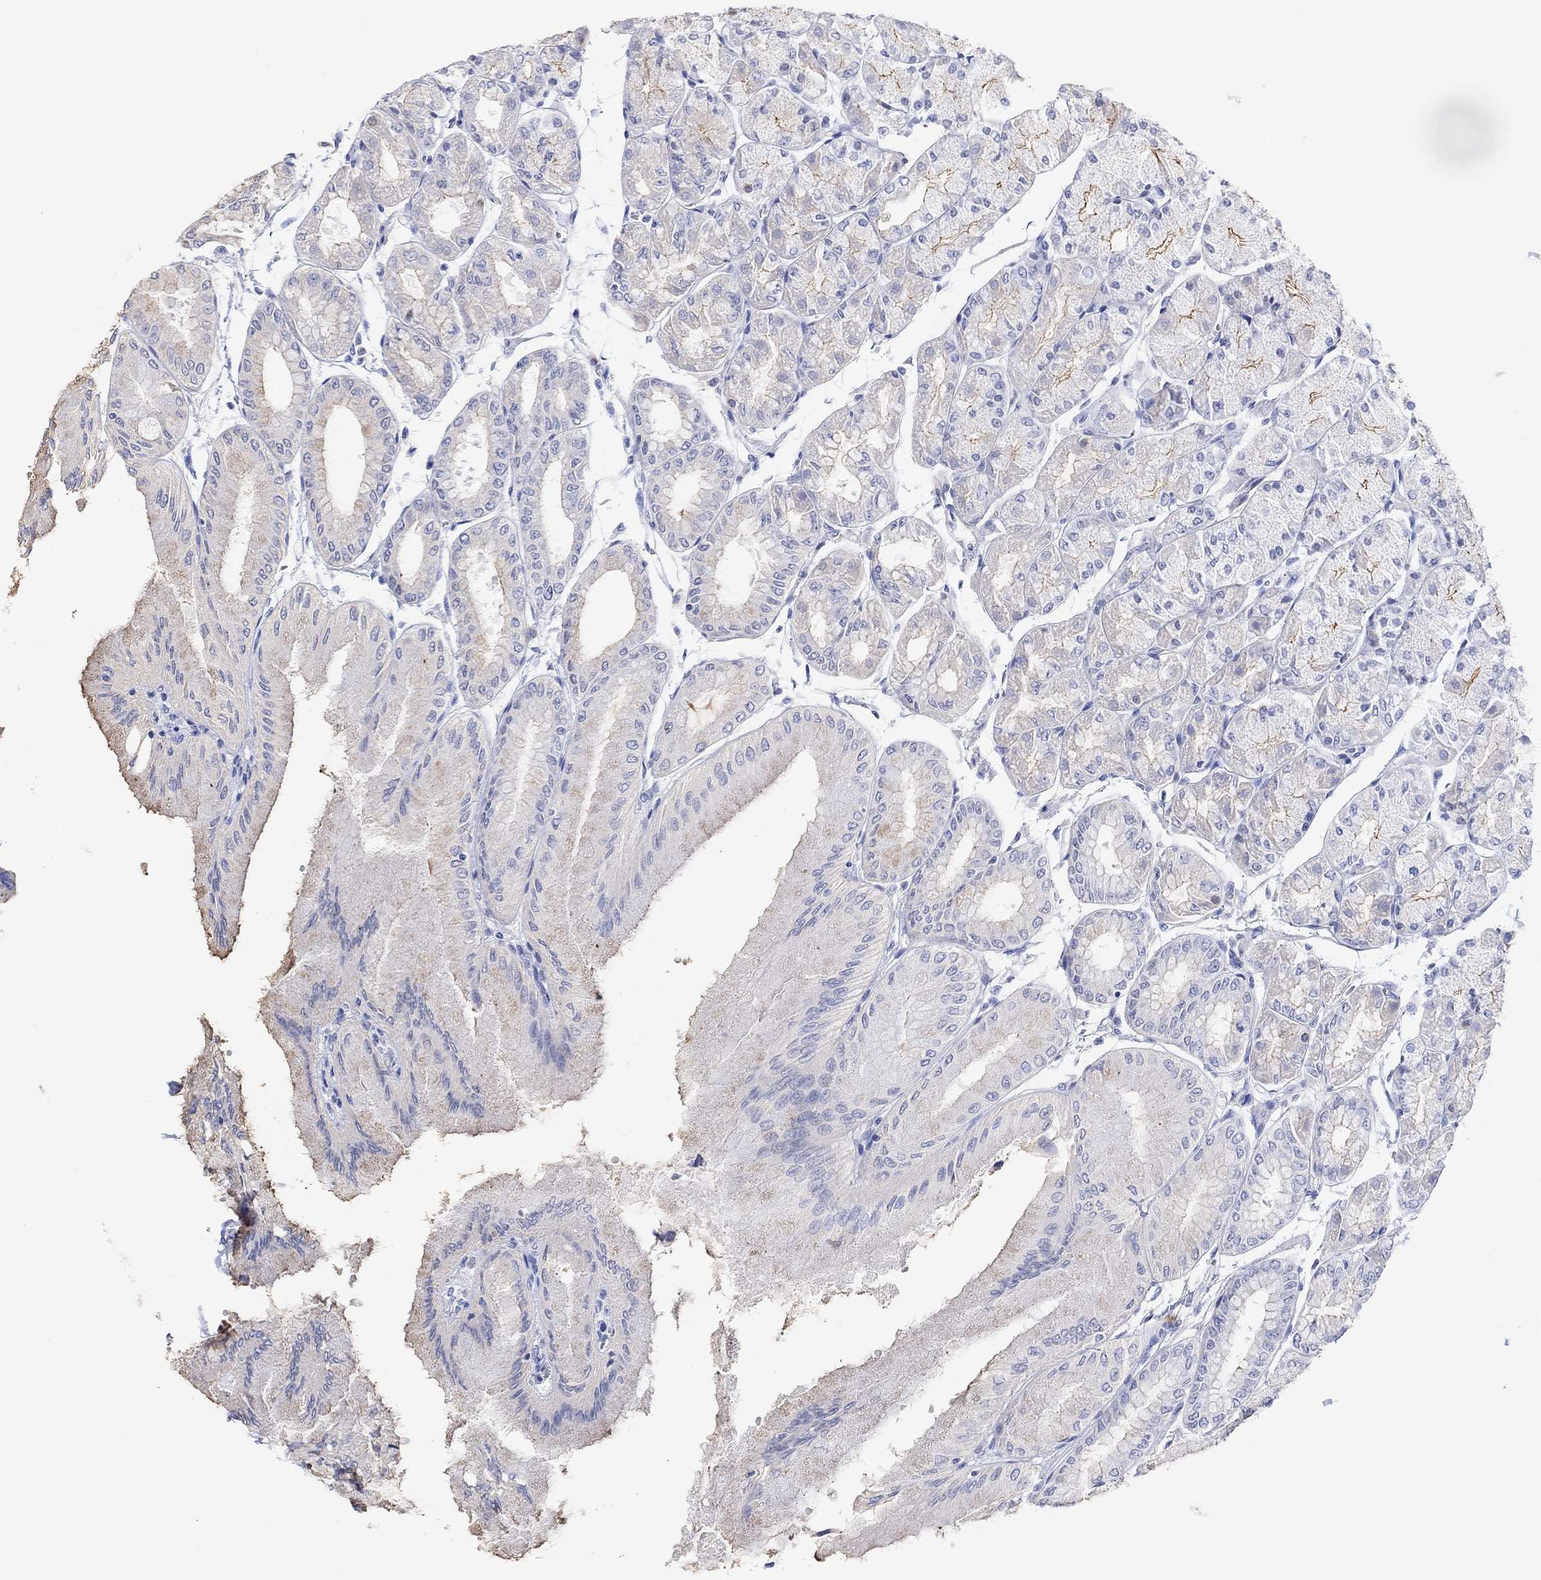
{"staining": {"intensity": "moderate", "quantity": "<25%", "location": "cytoplasmic/membranous"}, "tissue": "stomach", "cell_type": "Glandular cells", "image_type": "normal", "snomed": [{"axis": "morphology", "description": "Normal tissue, NOS"}, {"axis": "topography", "description": "Stomach, upper"}], "caption": "Stomach stained with DAB (3,3'-diaminobenzidine) immunohistochemistry shows low levels of moderate cytoplasmic/membranous expression in about <25% of glandular cells.", "gene": "TYR", "patient": {"sex": "male", "age": 60}}